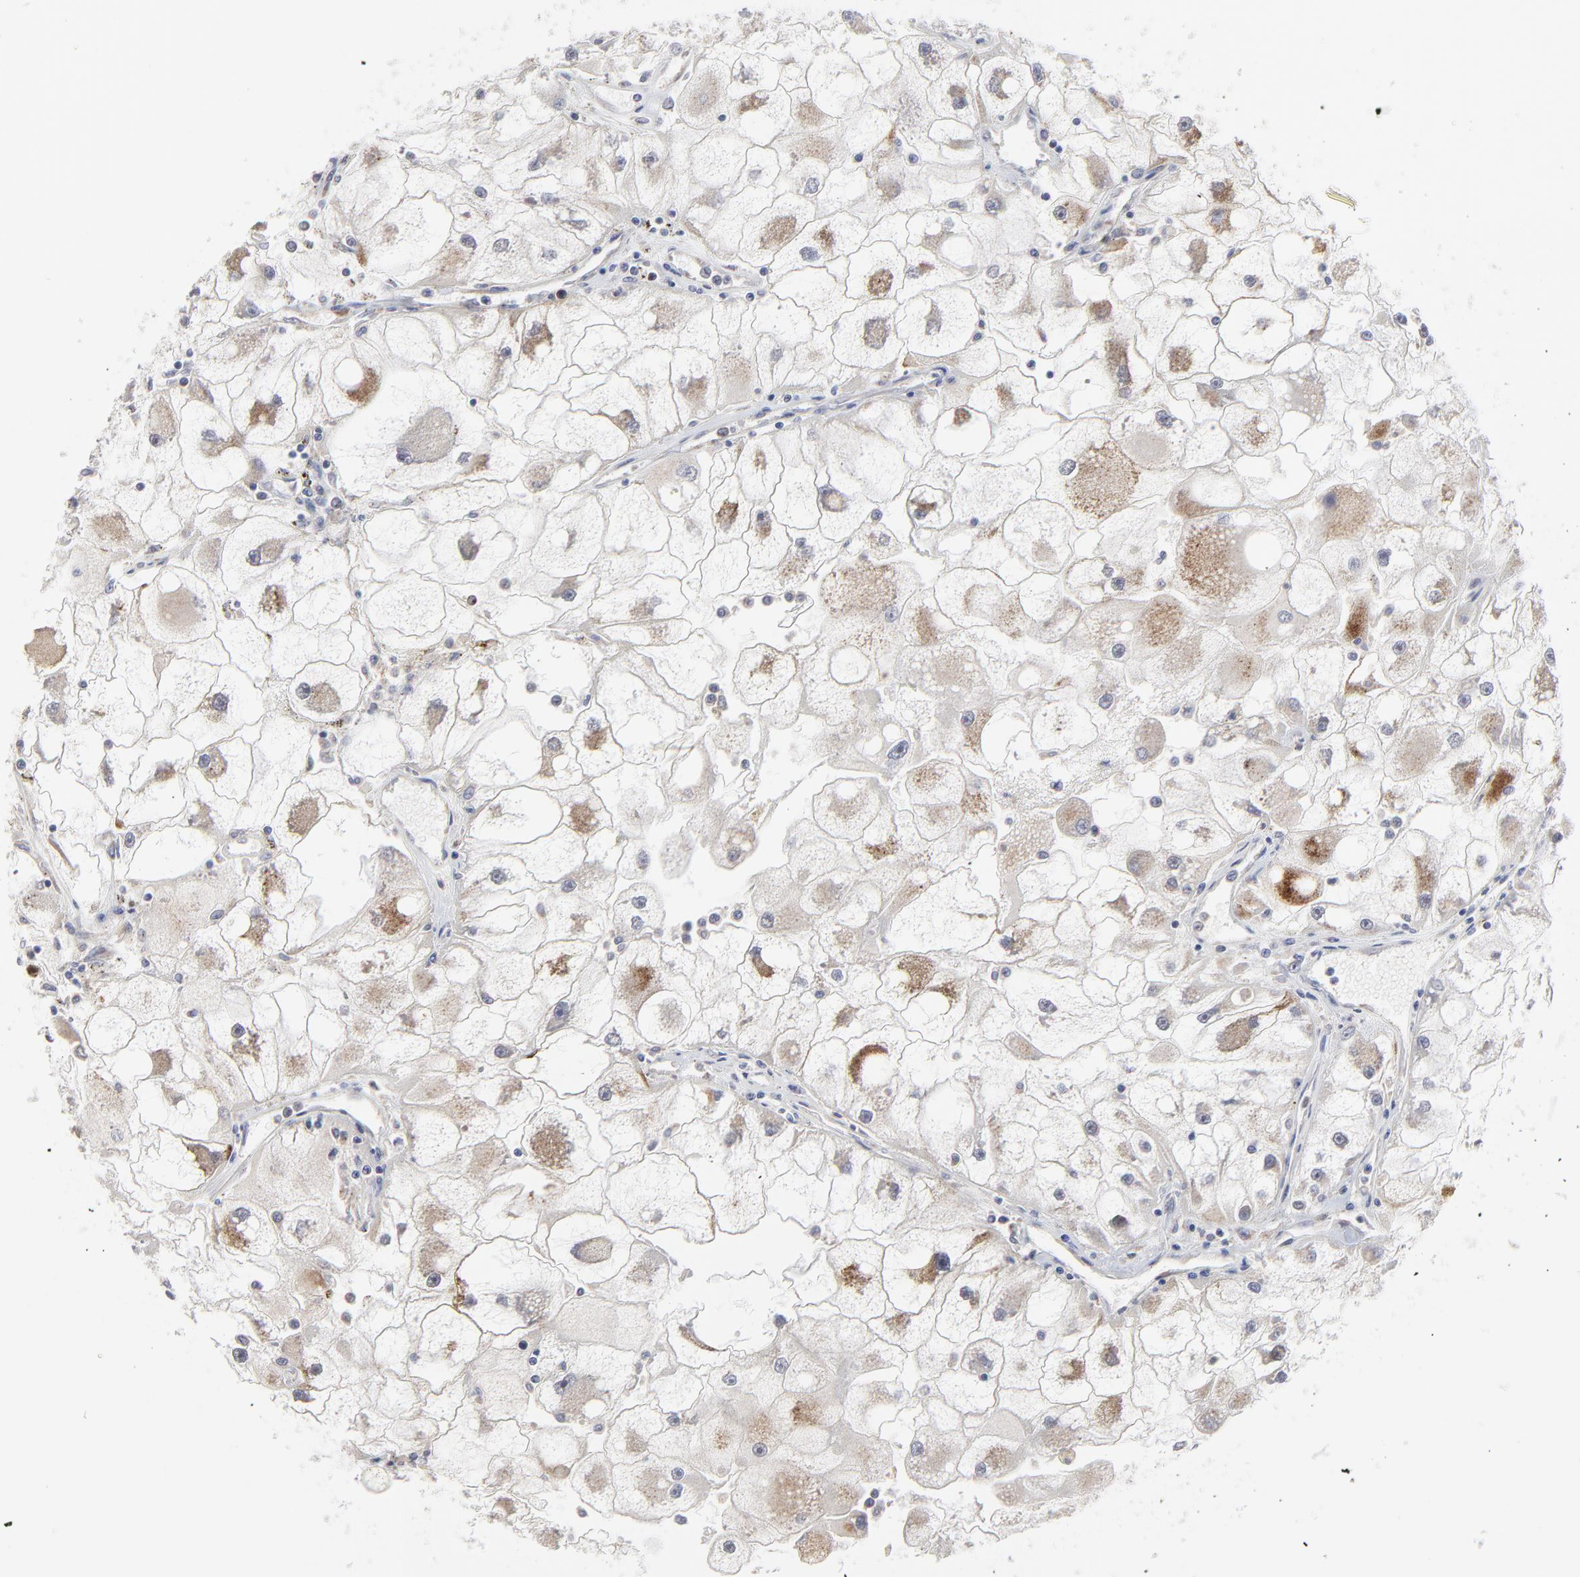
{"staining": {"intensity": "weak", "quantity": "<25%", "location": "cytoplasmic/membranous"}, "tissue": "renal cancer", "cell_type": "Tumor cells", "image_type": "cancer", "snomed": [{"axis": "morphology", "description": "Adenocarcinoma, NOS"}, {"axis": "topography", "description": "Kidney"}], "caption": "This is an IHC micrograph of human adenocarcinoma (renal). There is no staining in tumor cells.", "gene": "NCAPH", "patient": {"sex": "female", "age": 73}}